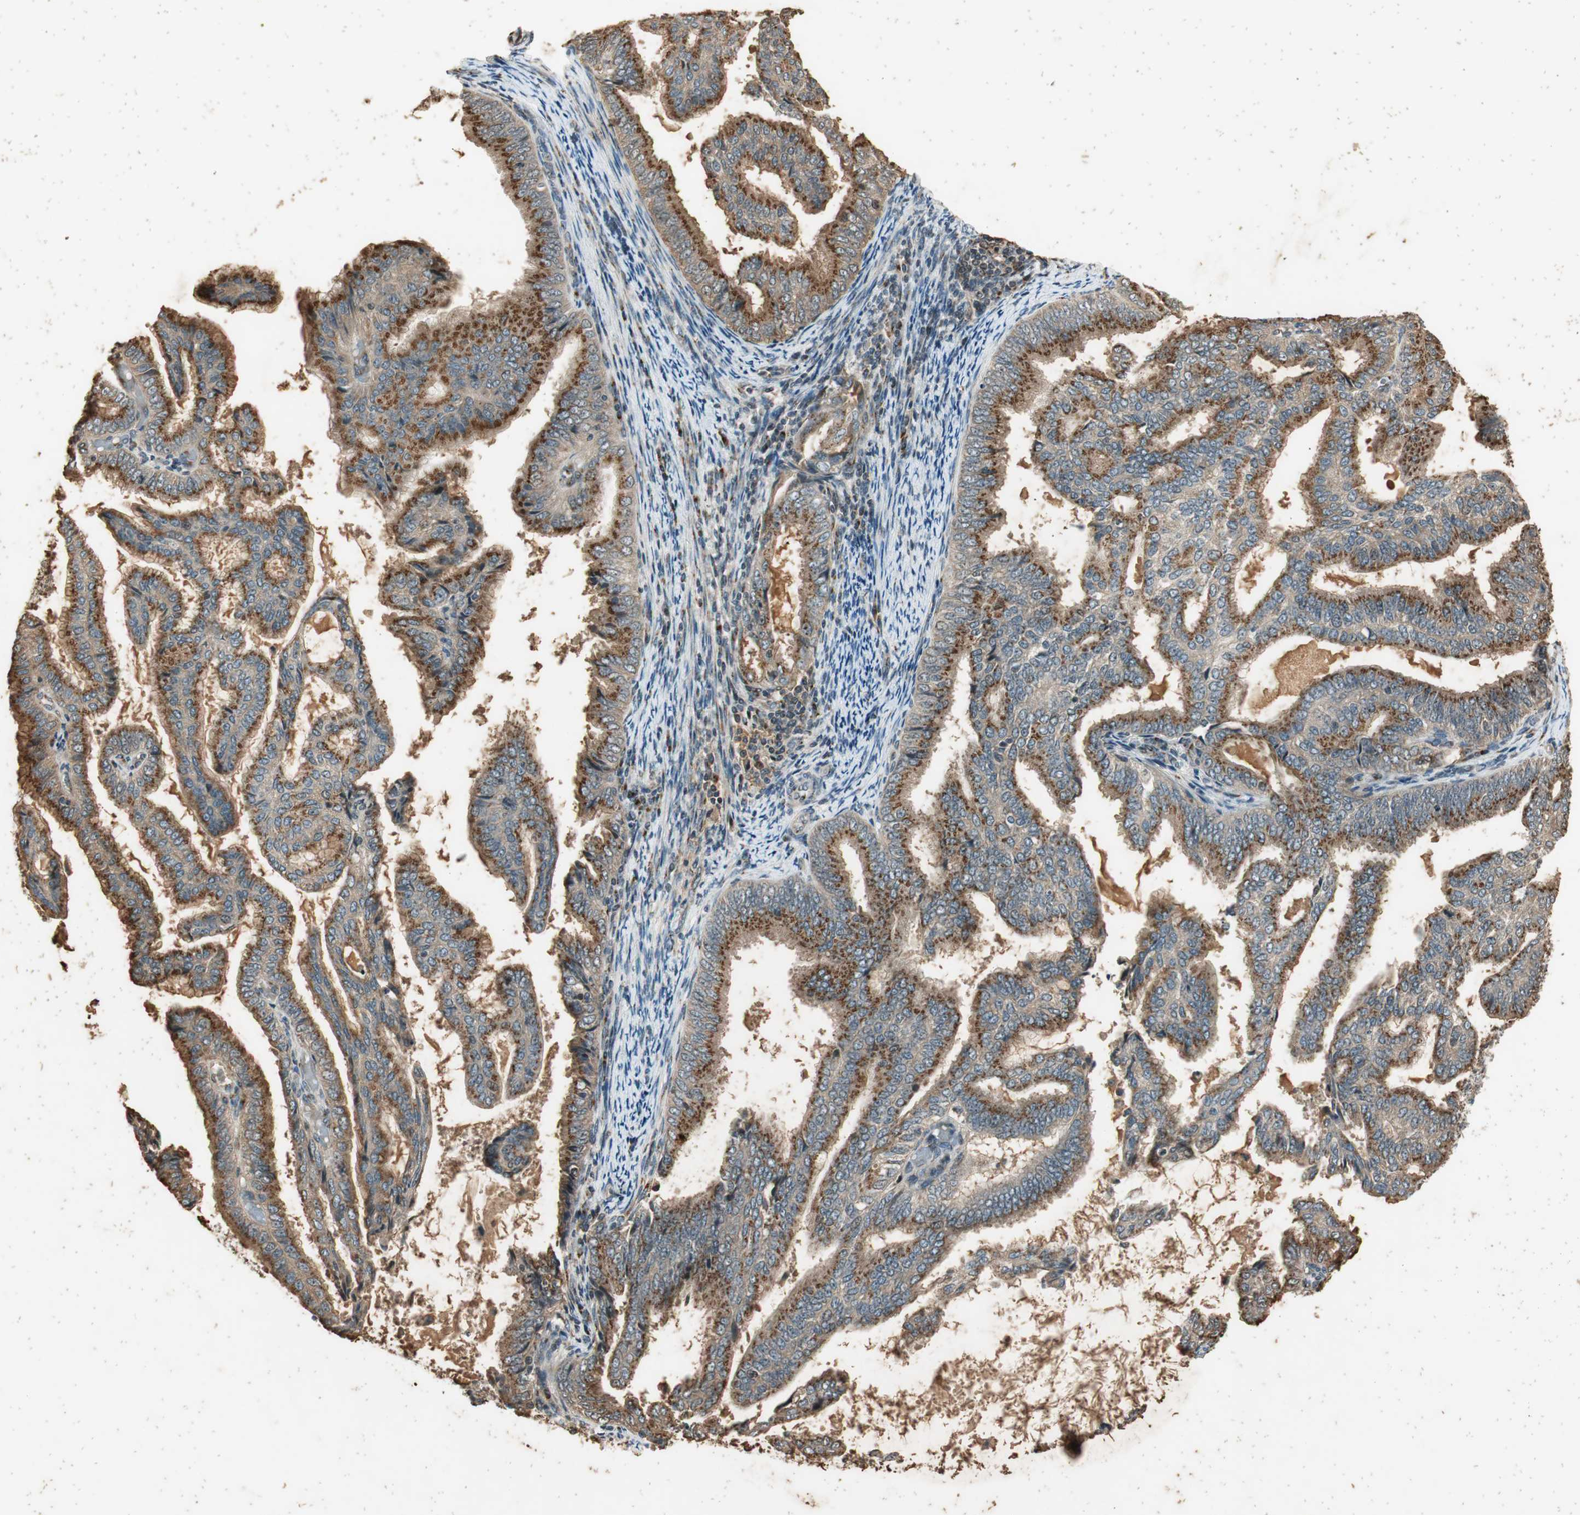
{"staining": {"intensity": "moderate", "quantity": ">75%", "location": "cytoplasmic/membranous"}, "tissue": "endometrial cancer", "cell_type": "Tumor cells", "image_type": "cancer", "snomed": [{"axis": "morphology", "description": "Adenocarcinoma, NOS"}, {"axis": "topography", "description": "Endometrium"}], "caption": "High-magnification brightfield microscopy of adenocarcinoma (endometrial) stained with DAB (3,3'-diaminobenzidine) (brown) and counterstained with hematoxylin (blue). tumor cells exhibit moderate cytoplasmic/membranous positivity is identified in about>75% of cells.", "gene": "NEO1", "patient": {"sex": "female", "age": 58}}